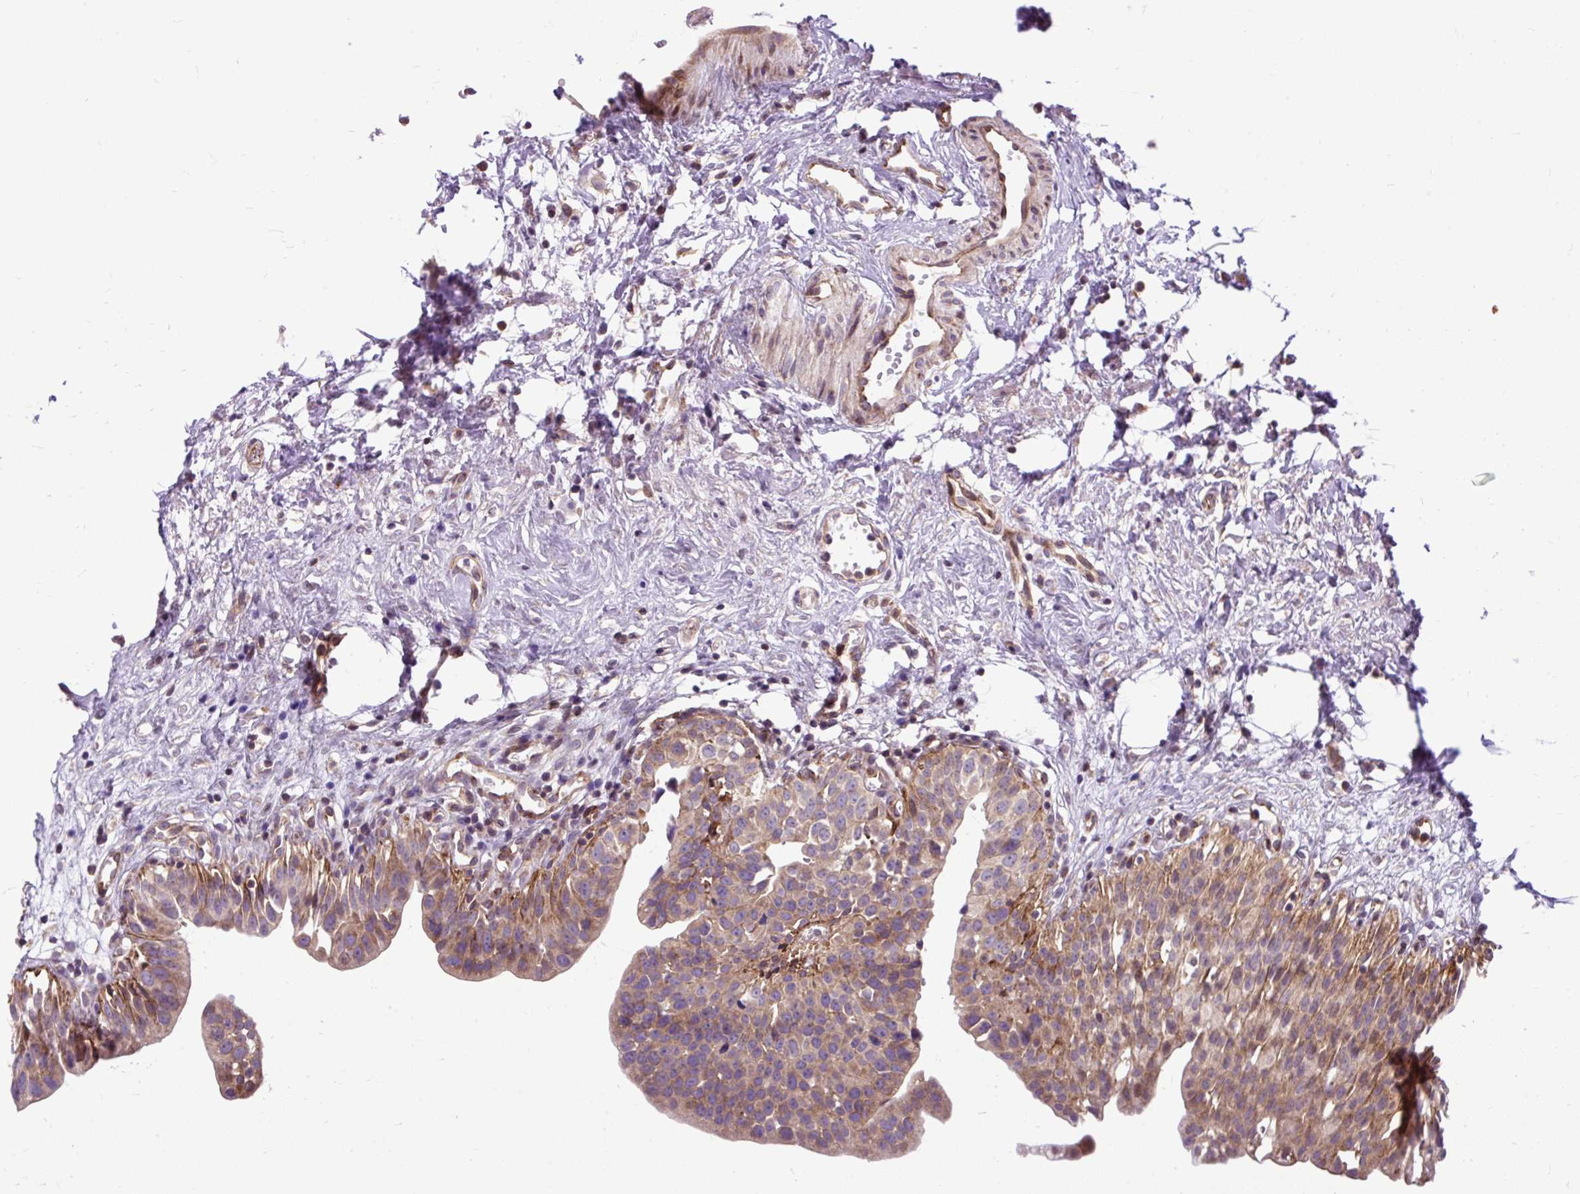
{"staining": {"intensity": "moderate", "quantity": ">75%", "location": "cytoplasmic/membranous"}, "tissue": "urinary bladder", "cell_type": "Urothelial cells", "image_type": "normal", "snomed": [{"axis": "morphology", "description": "Normal tissue, NOS"}, {"axis": "topography", "description": "Urinary bladder"}], "caption": "Protein staining exhibits moderate cytoplasmic/membranous expression in approximately >75% of urothelial cells in benign urinary bladder.", "gene": "TRIM17", "patient": {"sex": "male", "age": 51}}